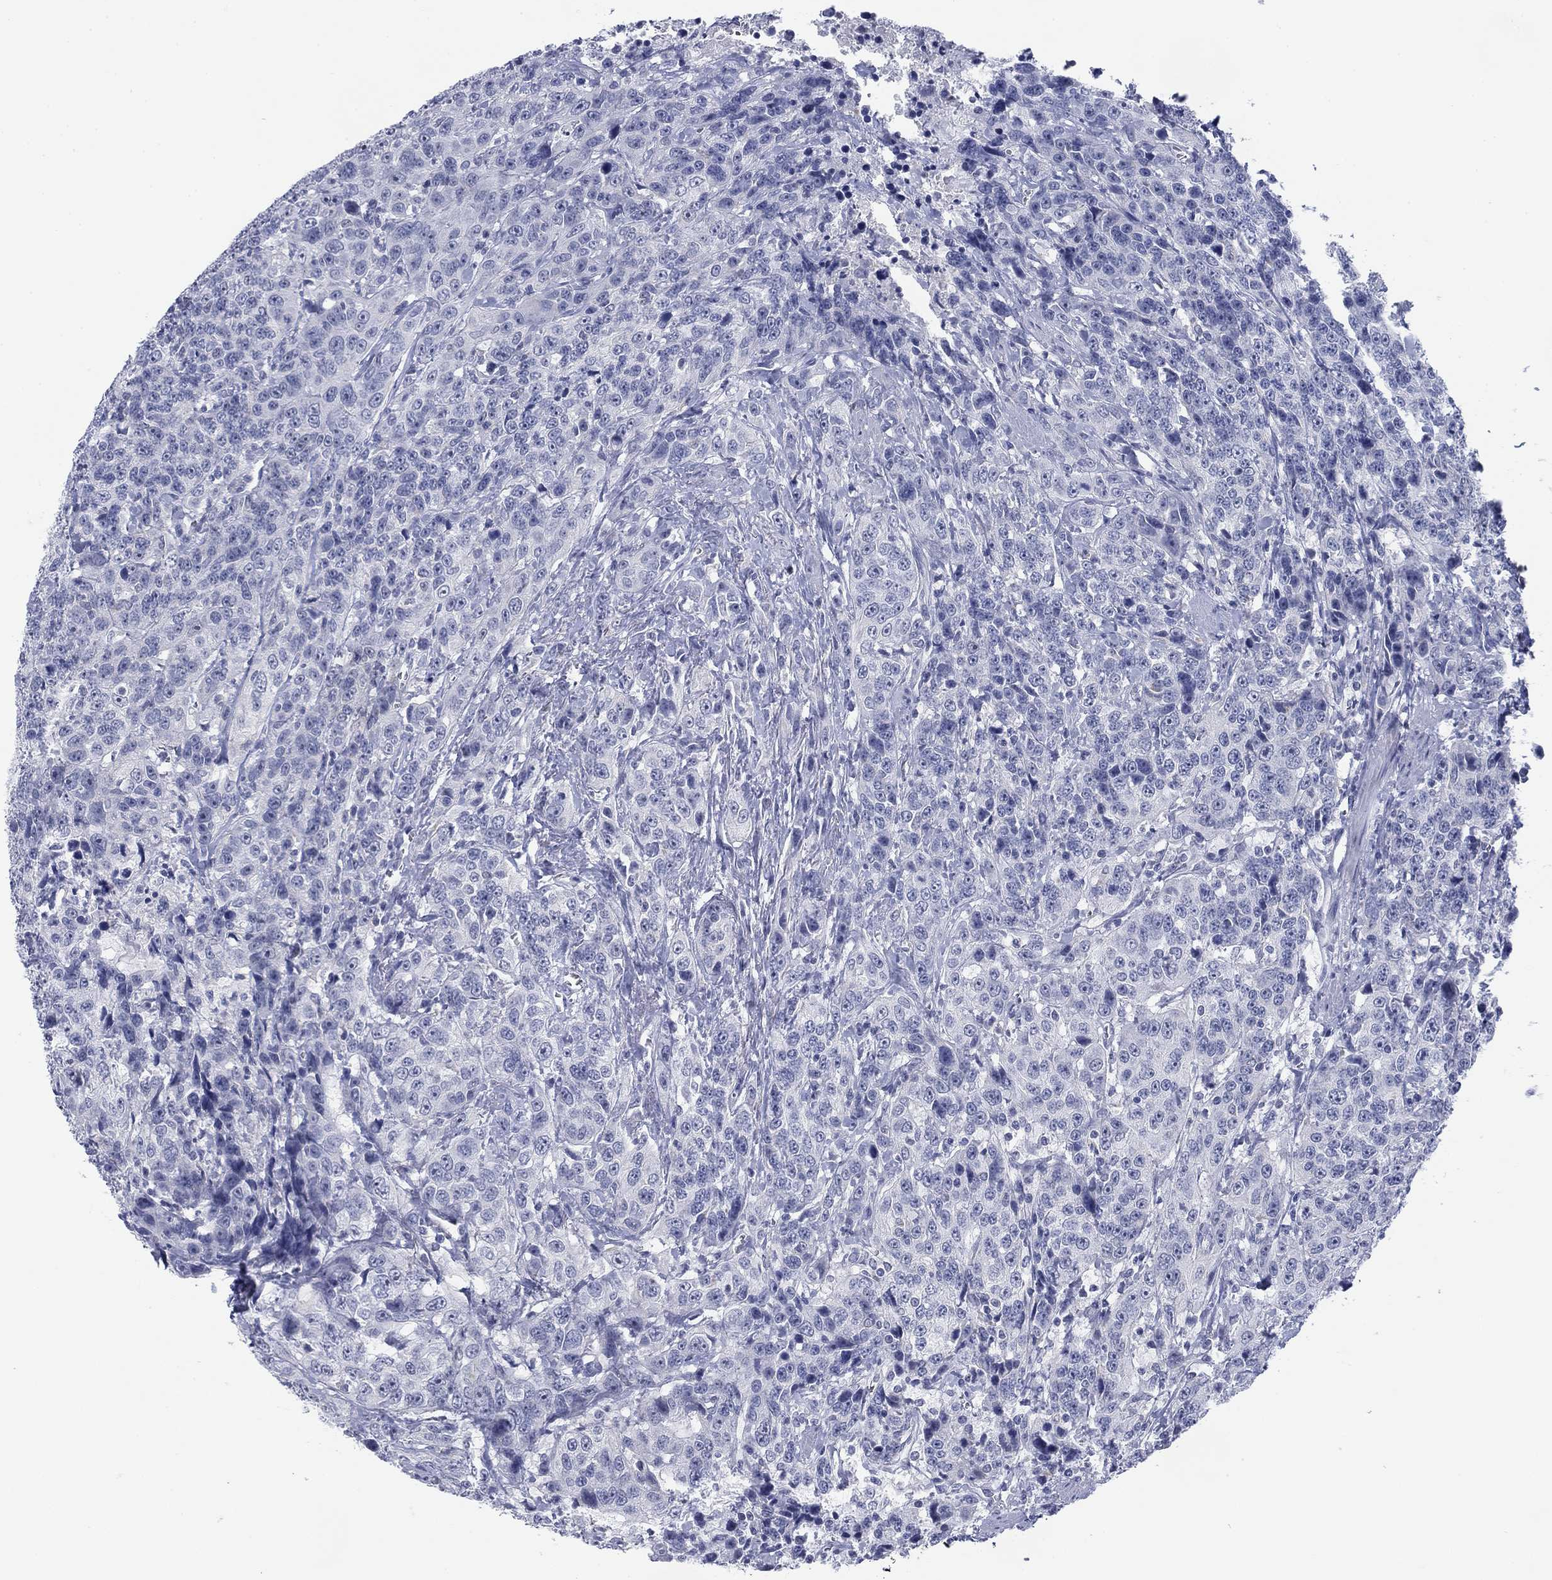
{"staining": {"intensity": "negative", "quantity": "none", "location": "none"}, "tissue": "urothelial cancer", "cell_type": "Tumor cells", "image_type": "cancer", "snomed": [{"axis": "morphology", "description": "Urothelial carcinoma, NOS"}, {"axis": "morphology", "description": "Urothelial carcinoma, High grade"}, {"axis": "topography", "description": "Urinary bladder"}], "caption": "High power microscopy image of an immunohistochemistry (IHC) photomicrograph of urothelial cancer, revealing no significant positivity in tumor cells. The staining is performed using DAB brown chromogen with nuclei counter-stained in using hematoxylin.", "gene": "PRPH", "patient": {"sex": "female", "age": 73}}